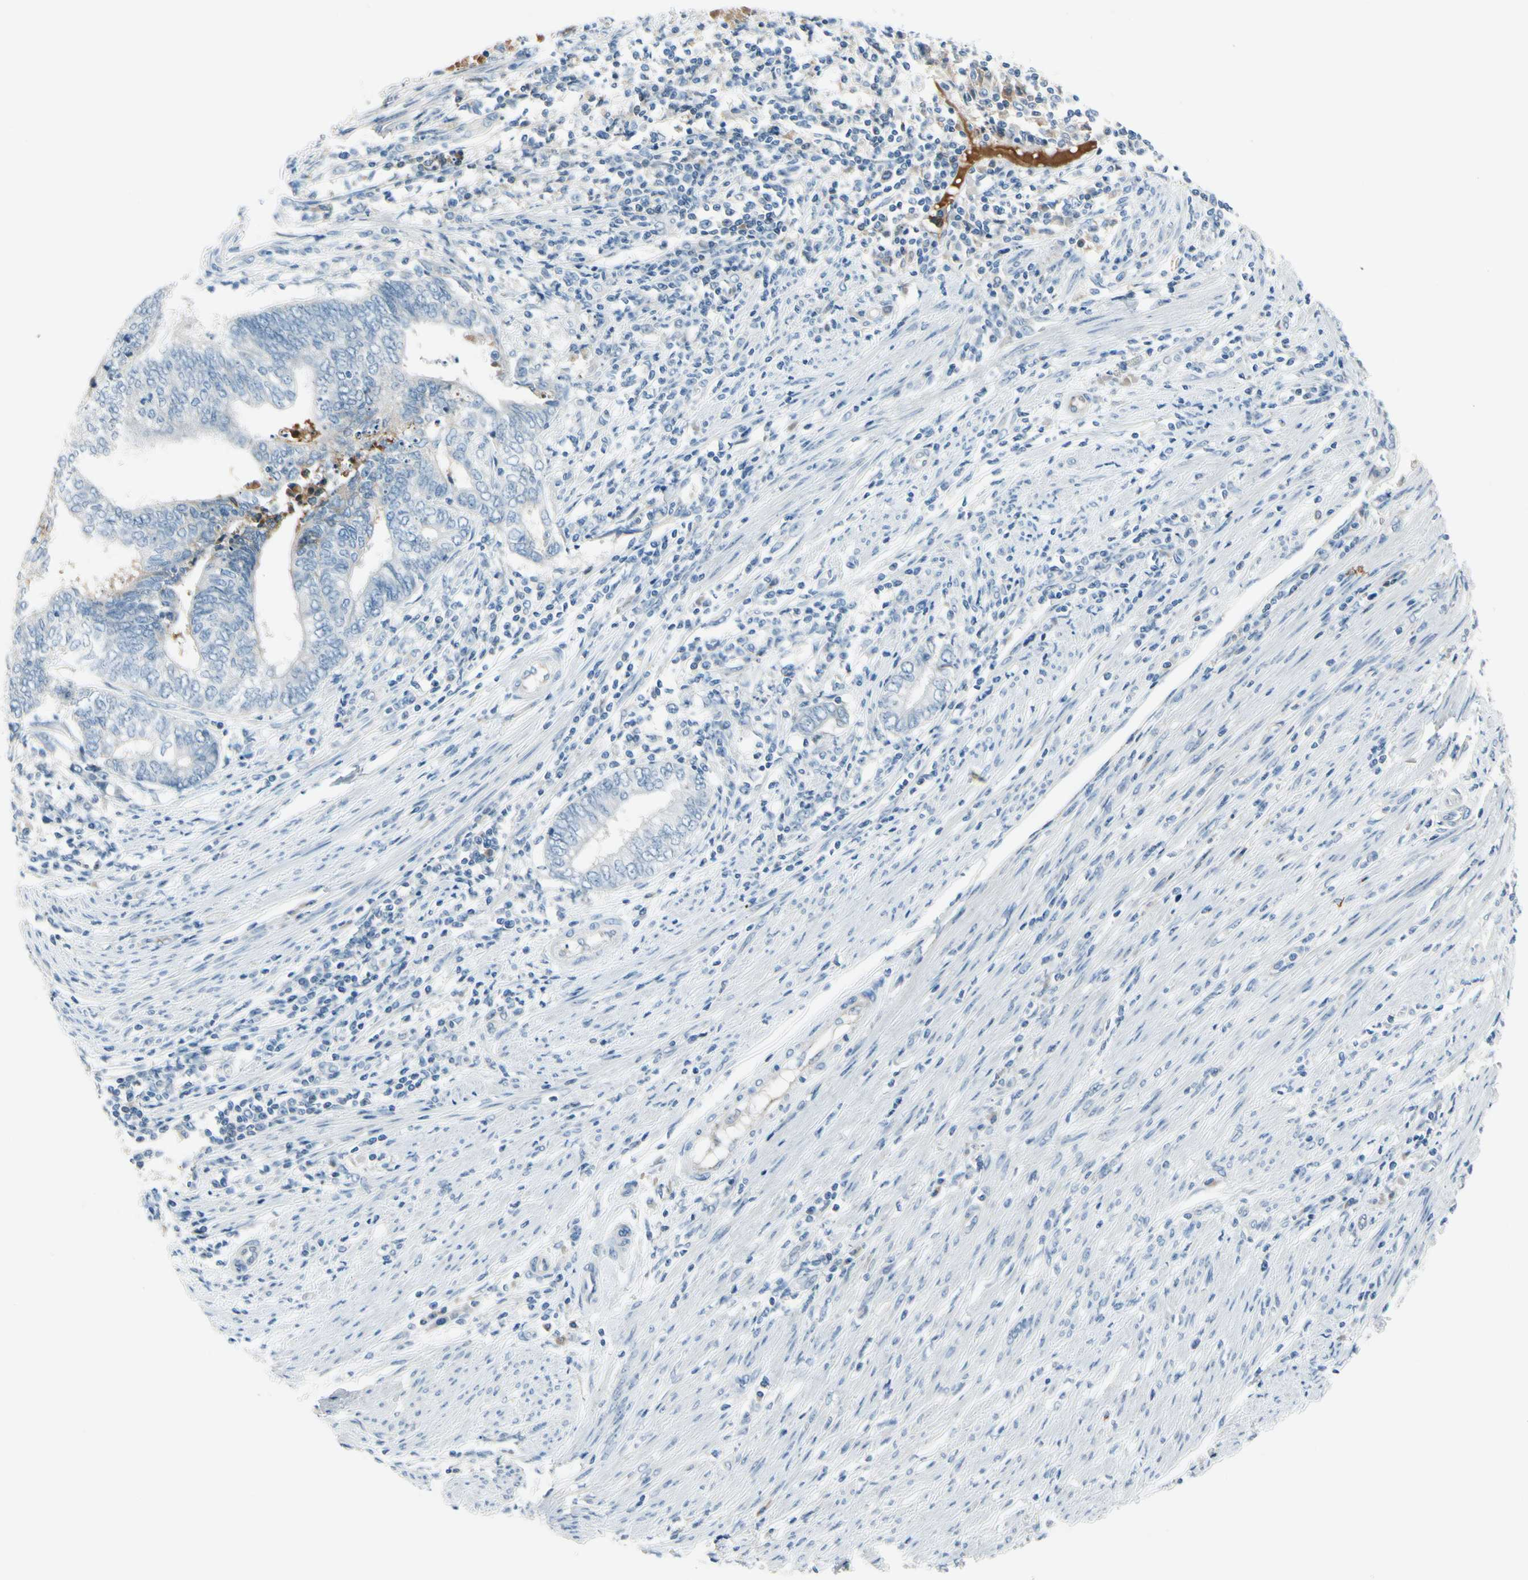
{"staining": {"intensity": "weak", "quantity": "<25%", "location": "cytoplasmic/membranous"}, "tissue": "endometrial cancer", "cell_type": "Tumor cells", "image_type": "cancer", "snomed": [{"axis": "morphology", "description": "Adenocarcinoma, NOS"}, {"axis": "topography", "description": "Uterus"}, {"axis": "topography", "description": "Endometrium"}], "caption": "This is an immunohistochemistry image of endometrial adenocarcinoma. There is no staining in tumor cells.", "gene": "CNDP1", "patient": {"sex": "female", "age": 70}}